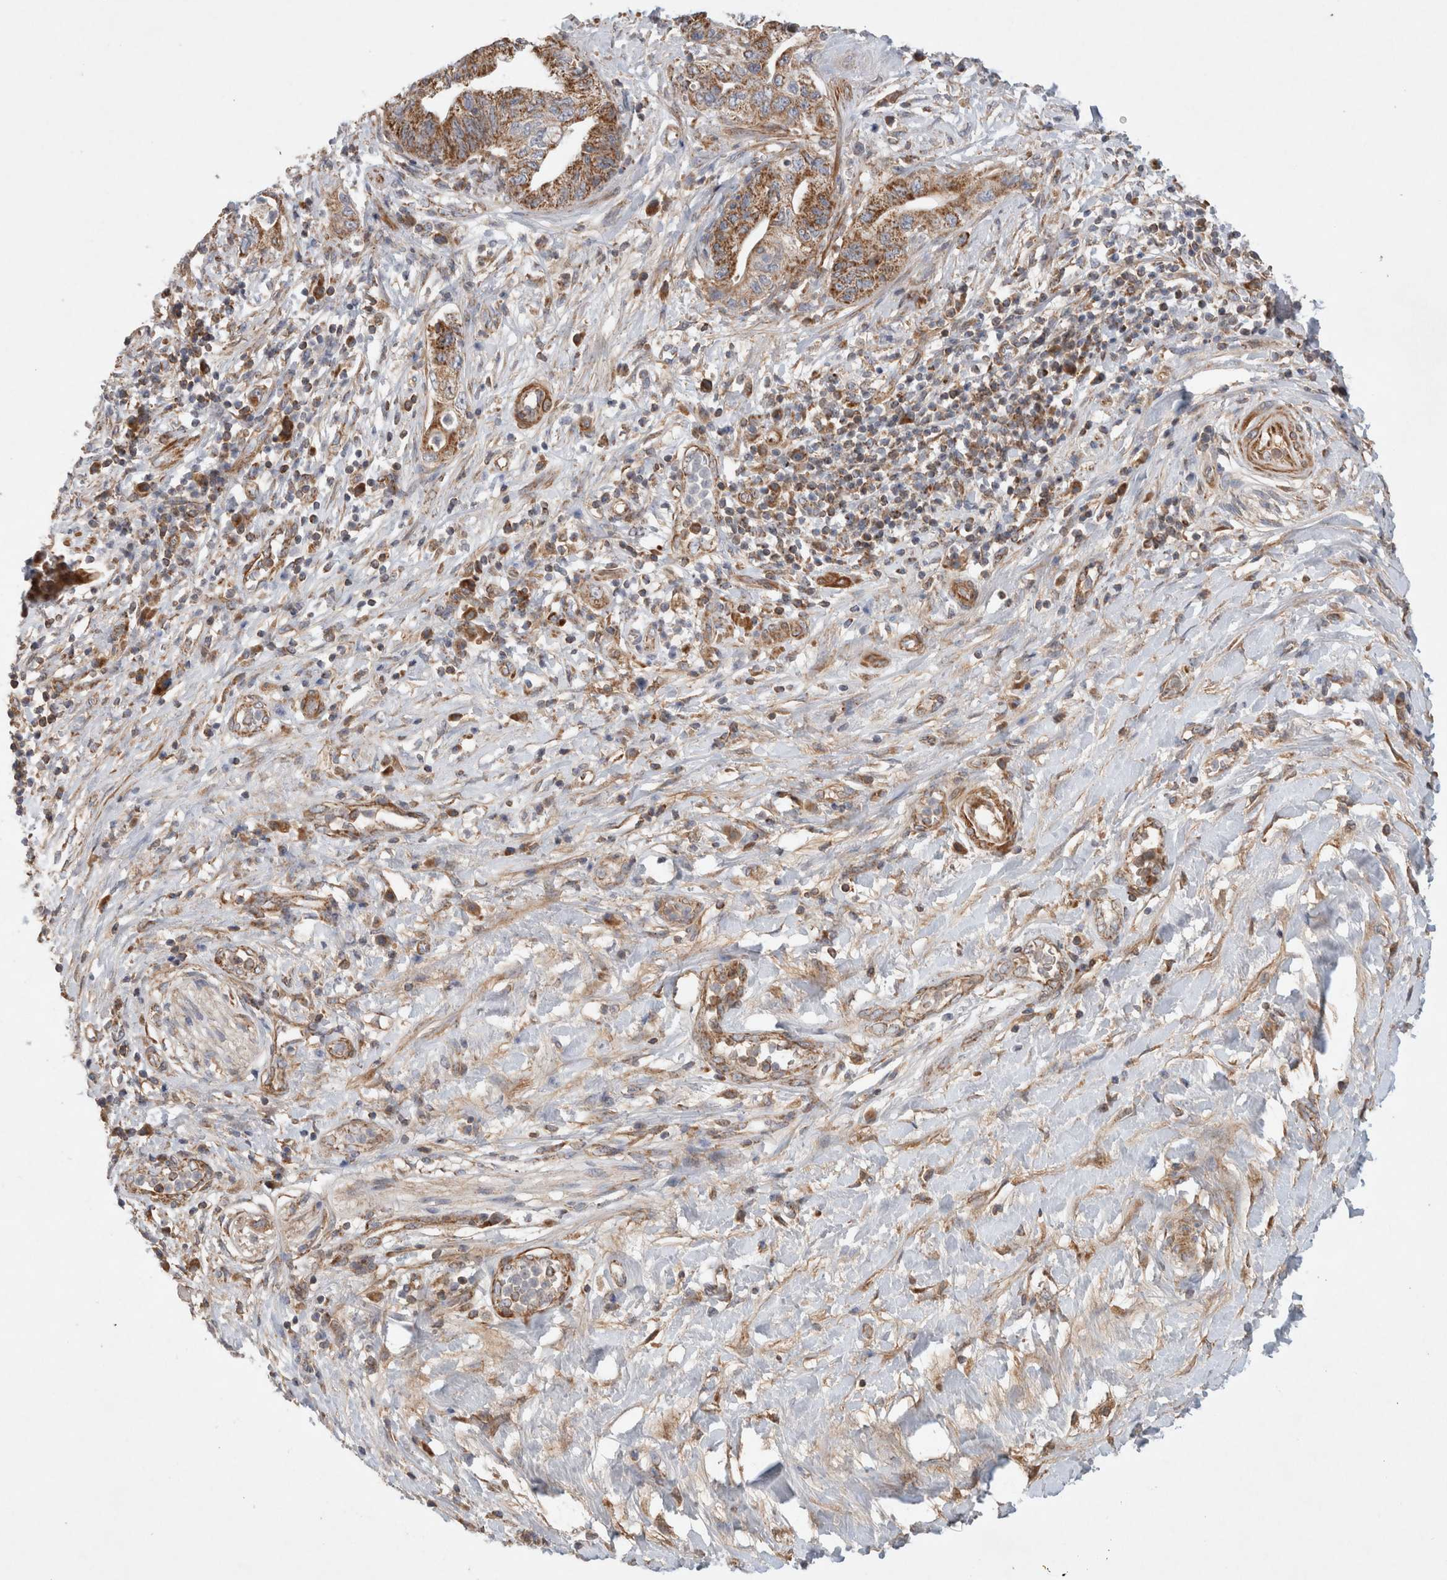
{"staining": {"intensity": "moderate", "quantity": ">75%", "location": "cytoplasmic/membranous"}, "tissue": "pancreatic cancer", "cell_type": "Tumor cells", "image_type": "cancer", "snomed": [{"axis": "morphology", "description": "Adenocarcinoma, NOS"}, {"axis": "topography", "description": "Pancreas"}], "caption": "Tumor cells exhibit medium levels of moderate cytoplasmic/membranous positivity in approximately >75% of cells in human pancreatic adenocarcinoma.", "gene": "MRPS28", "patient": {"sex": "female", "age": 73}}